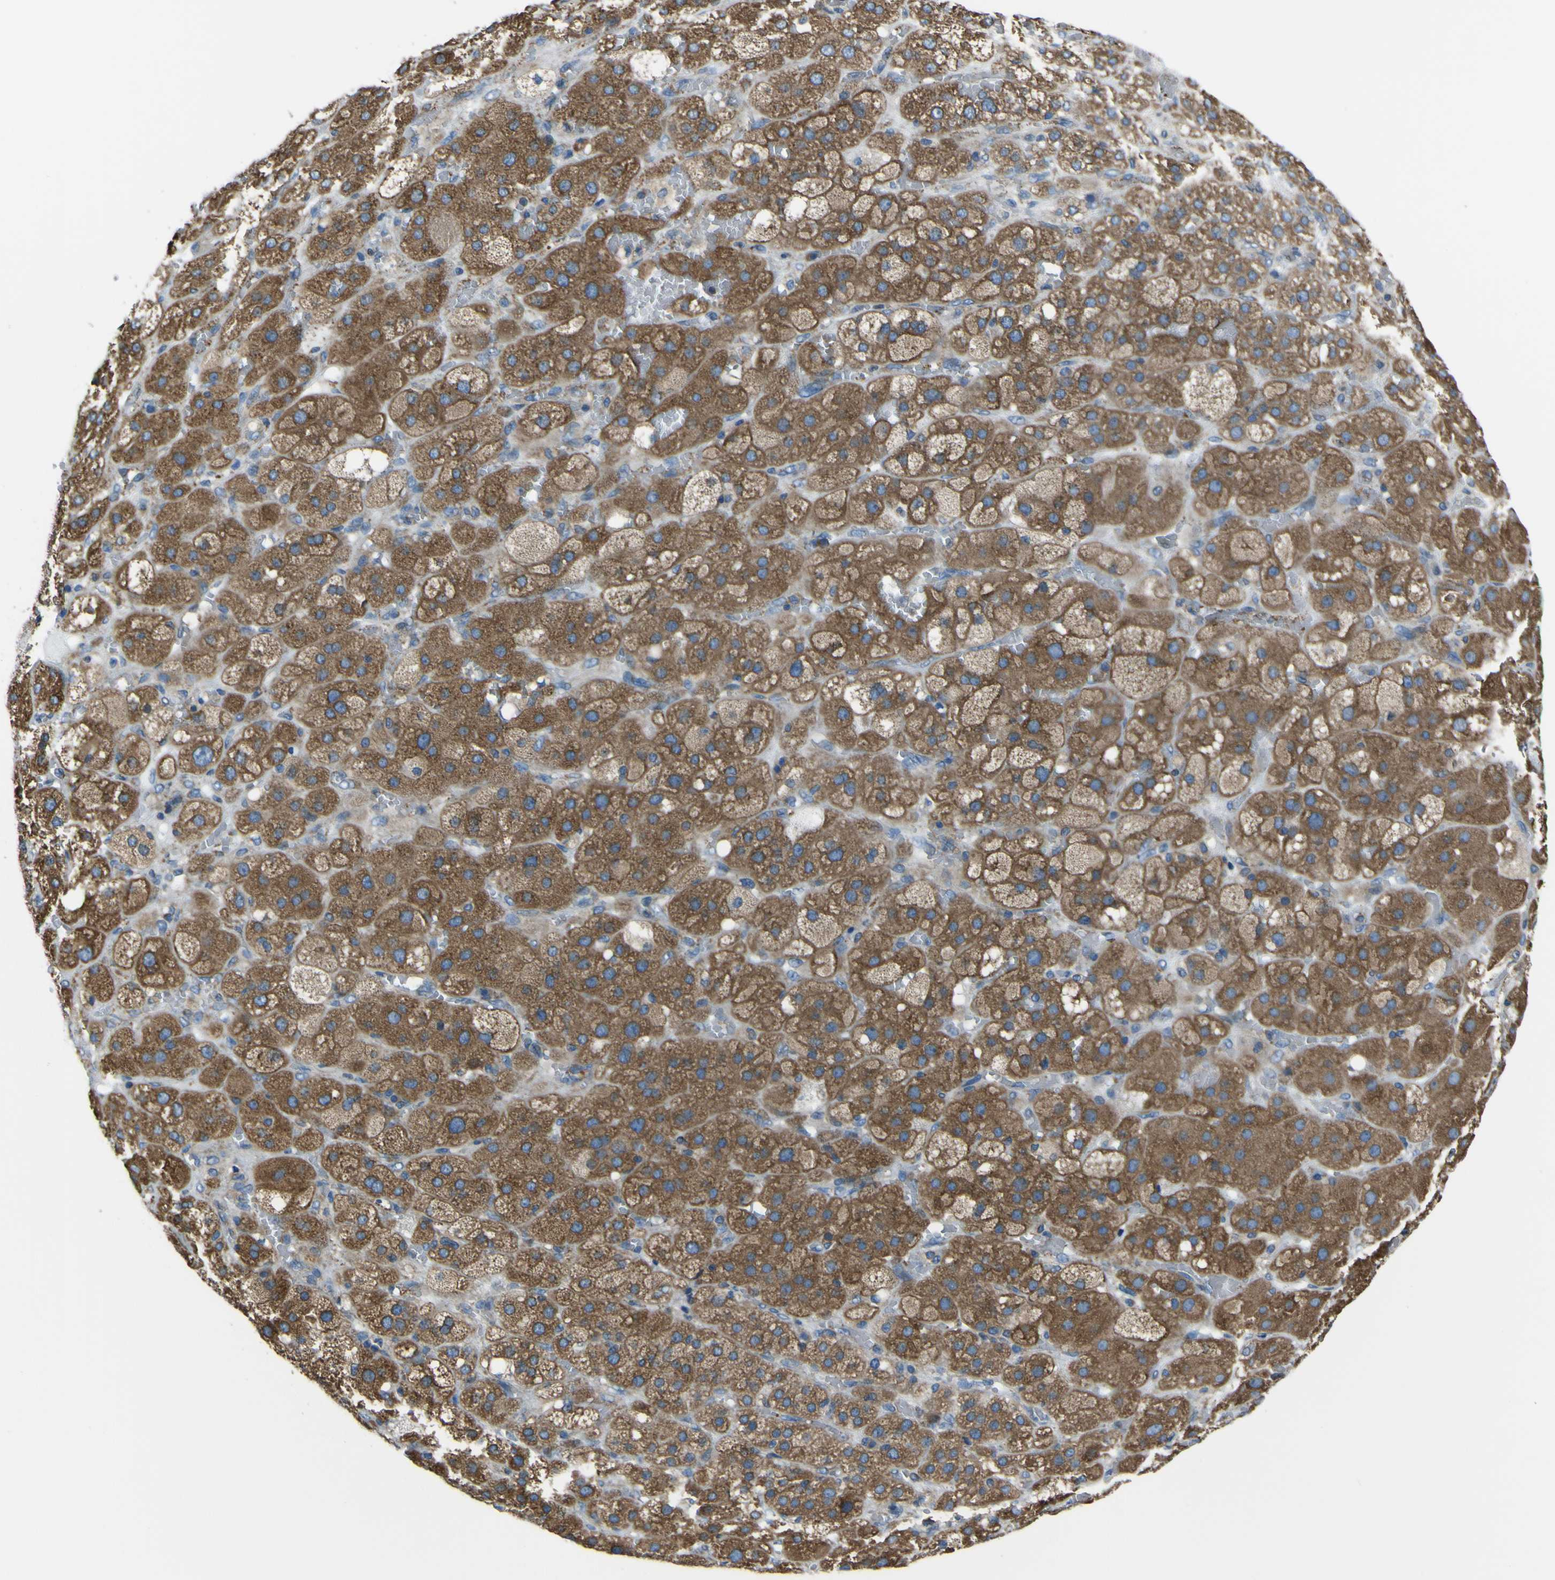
{"staining": {"intensity": "moderate", "quantity": ">75%", "location": "cytoplasmic/membranous"}, "tissue": "adrenal gland", "cell_type": "Glandular cells", "image_type": "normal", "snomed": [{"axis": "morphology", "description": "Normal tissue, NOS"}, {"axis": "topography", "description": "Adrenal gland"}], "caption": "Brown immunohistochemical staining in unremarkable human adrenal gland exhibits moderate cytoplasmic/membranous positivity in approximately >75% of glandular cells. (DAB IHC with brightfield microscopy, high magnification).", "gene": "STIM1", "patient": {"sex": "female", "age": 47}}